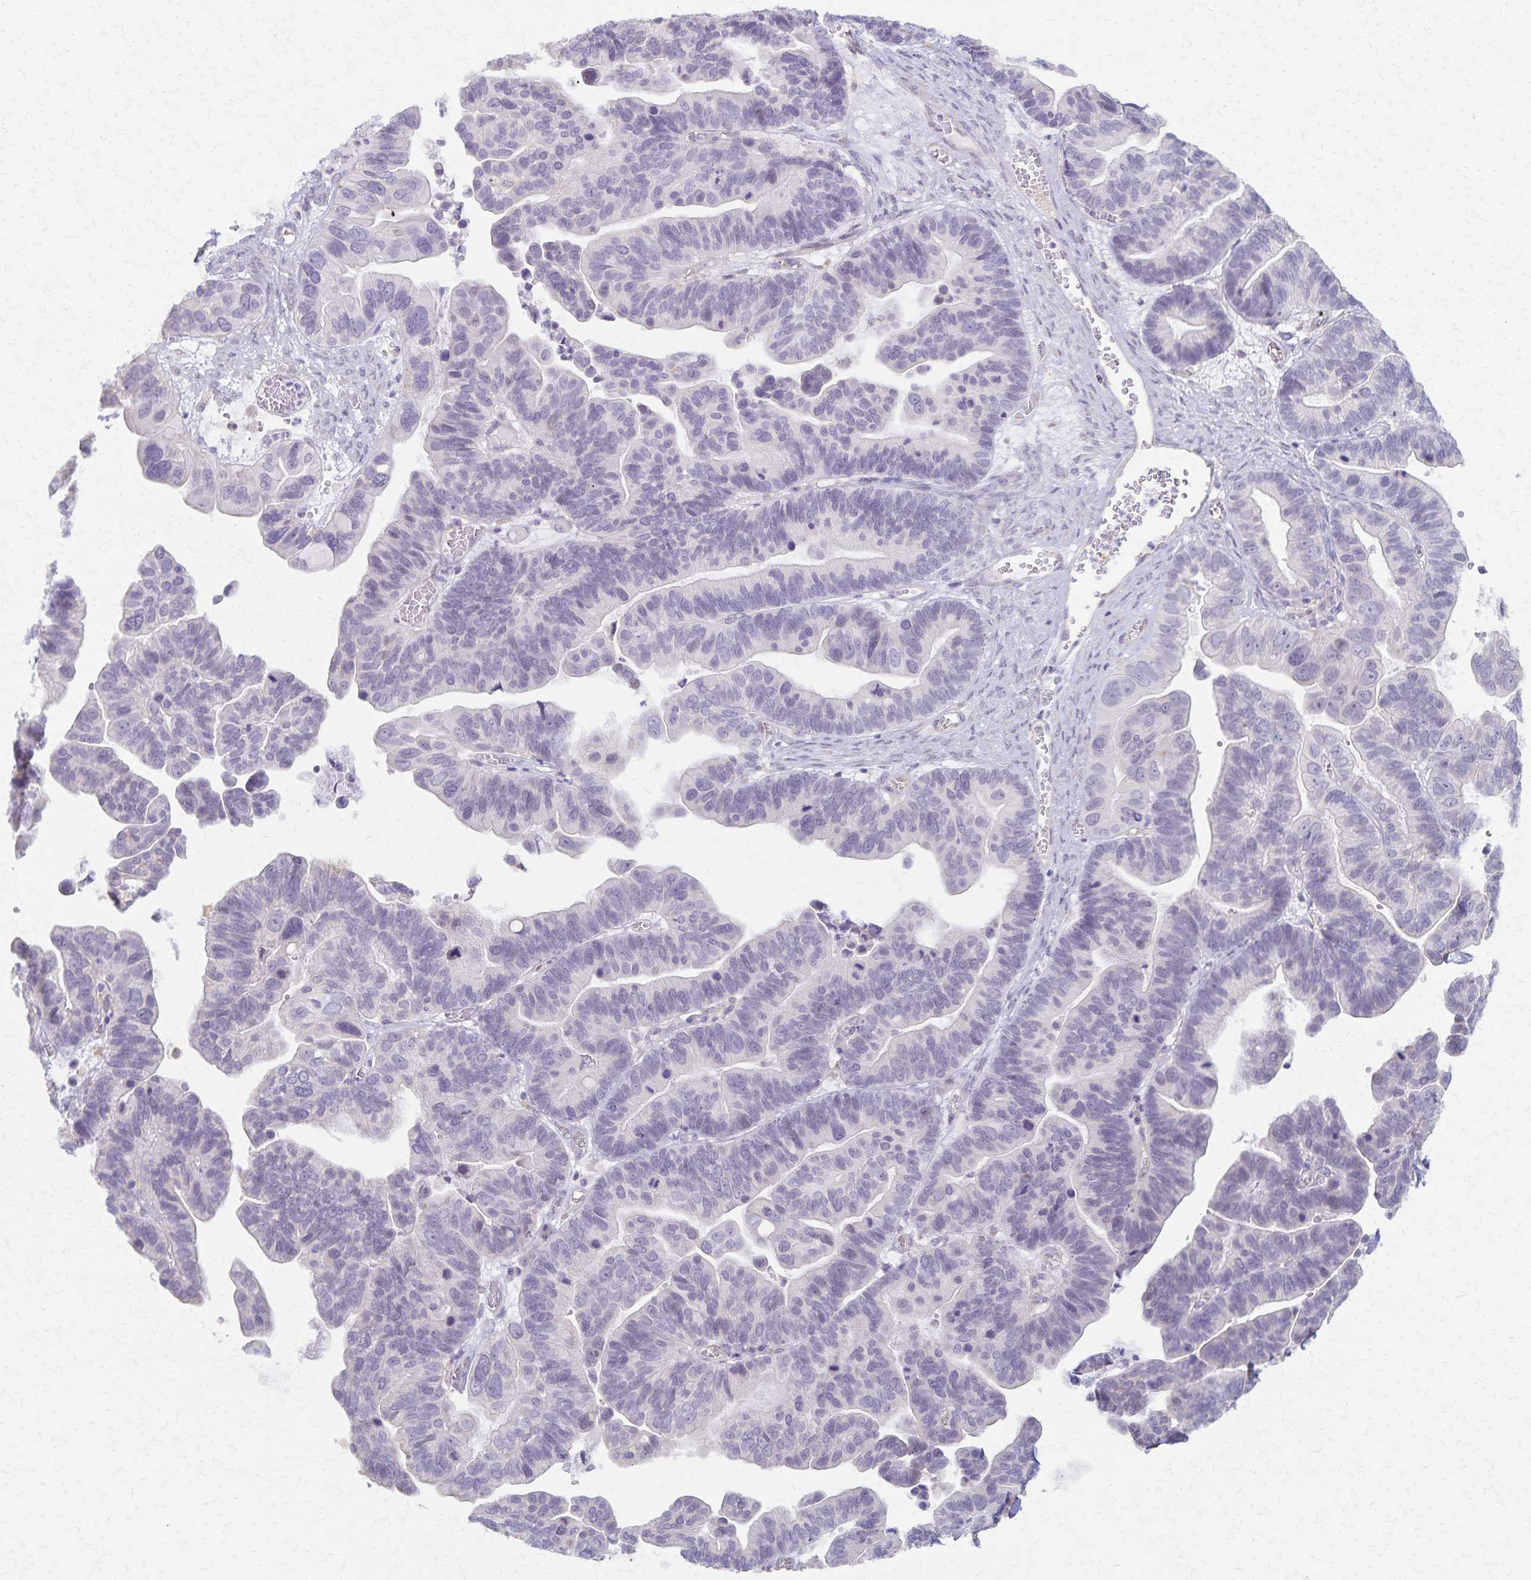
{"staining": {"intensity": "negative", "quantity": "none", "location": "none"}, "tissue": "ovarian cancer", "cell_type": "Tumor cells", "image_type": "cancer", "snomed": [{"axis": "morphology", "description": "Cystadenocarcinoma, serous, NOS"}, {"axis": "topography", "description": "Ovary"}], "caption": "Protein analysis of ovarian cancer demonstrates no significant positivity in tumor cells. (Stains: DAB immunohistochemistry (IHC) with hematoxylin counter stain, Microscopy: brightfield microscopy at high magnification).", "gene": "KISS1", "patient": {"sex": "female", "age": 56}}